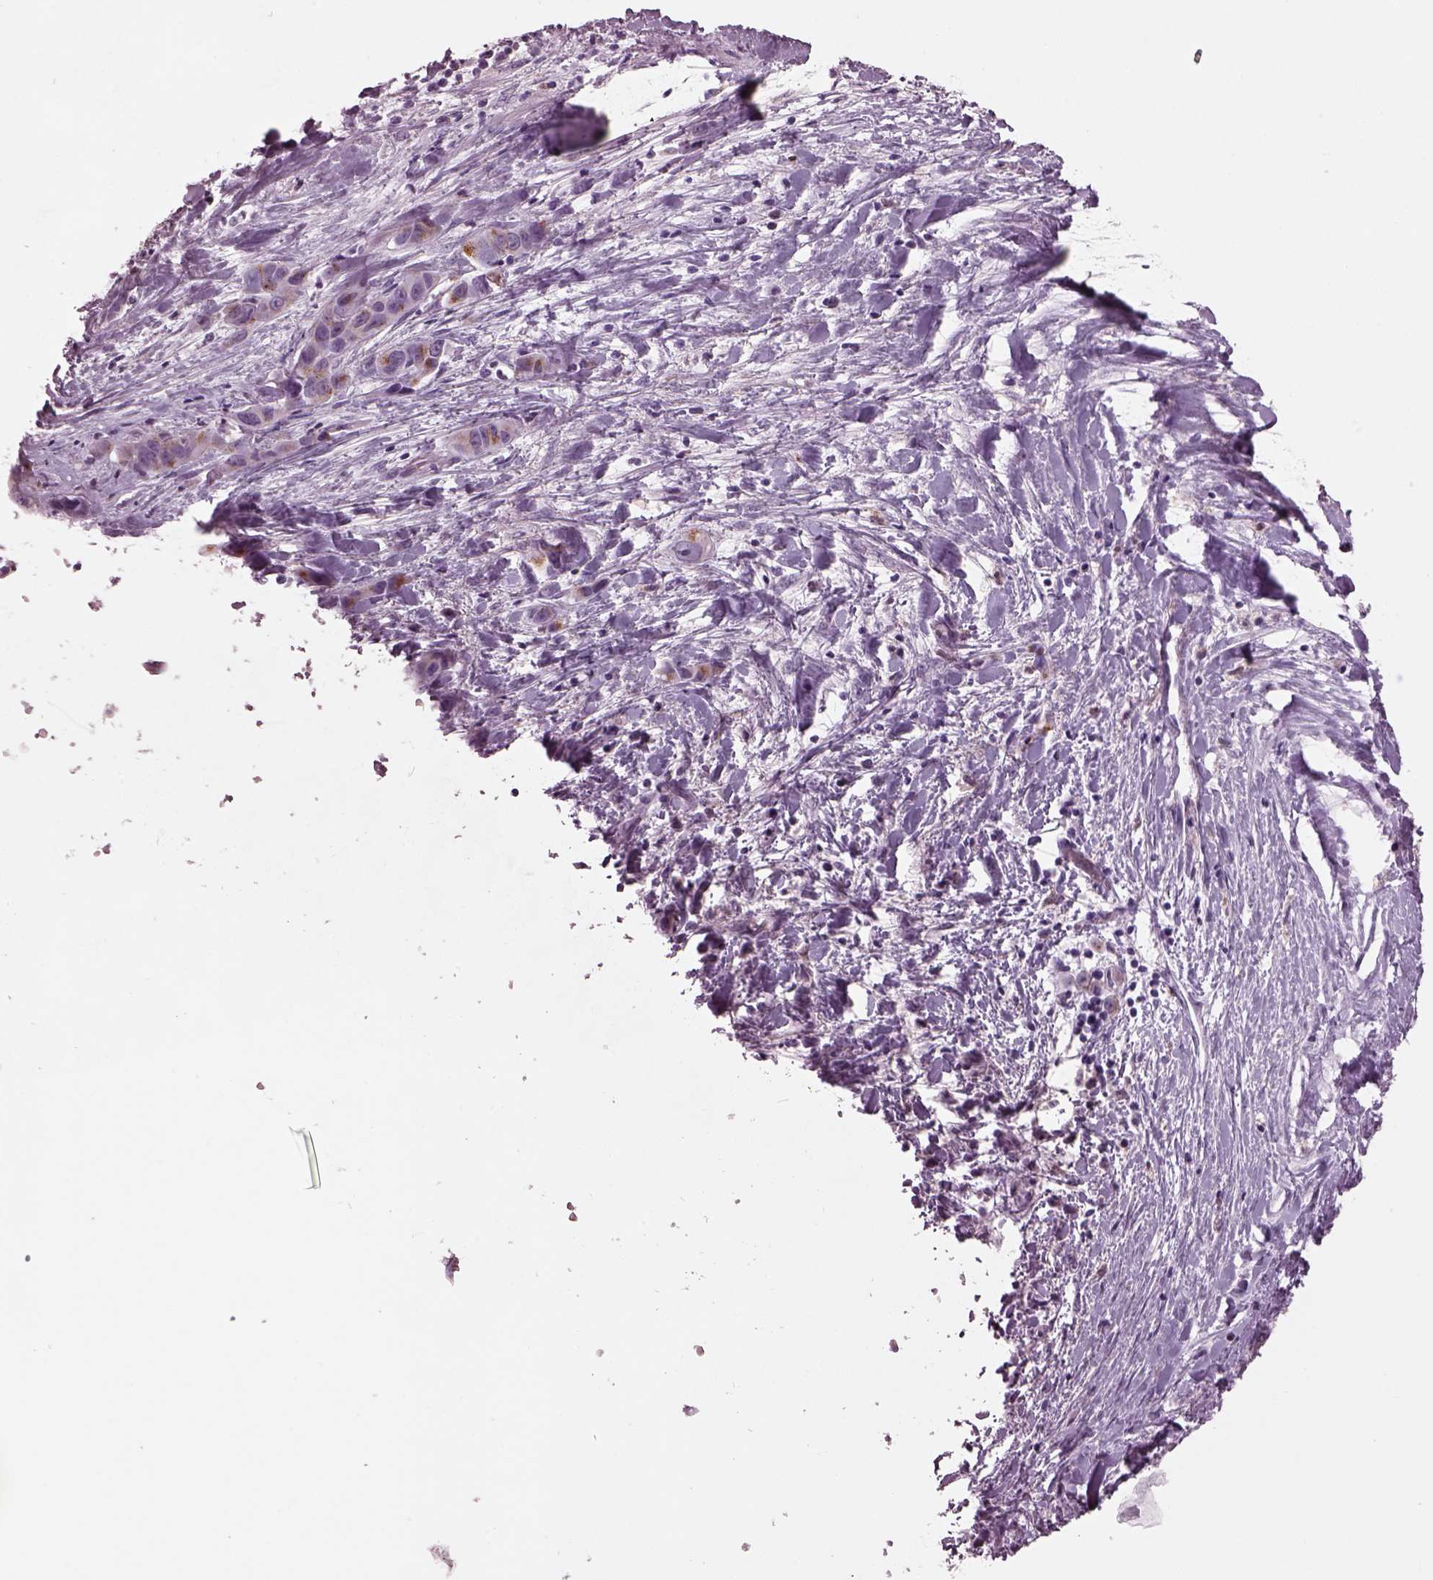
{"staining": {"intensity": "moderate", "quantity": ">75%", "location": "cytoplasmic/membranous"}, "tissue": "liver cancer", "cell_type": "Tumor cells", "image_type": "cancer", "snomed": [{"axis": "morphology", "description": "Cholangiocarcinoma"}, {"axis": "topography", "description": "Liver"}], "caption": "High-magnification brightfield microscopy of cholangiocarcinoma (liver) stained with DAB (brown) and counterstained with hematoxylin (blue). tumor cells exhibit moderate cytoplasmic/membranous expression is appreciated in approximately>75% of cells. (IHC, brightfield microscopy, high magnification).", "gene": "PRR9", "patient": {"sex": "female", "age": 52}}